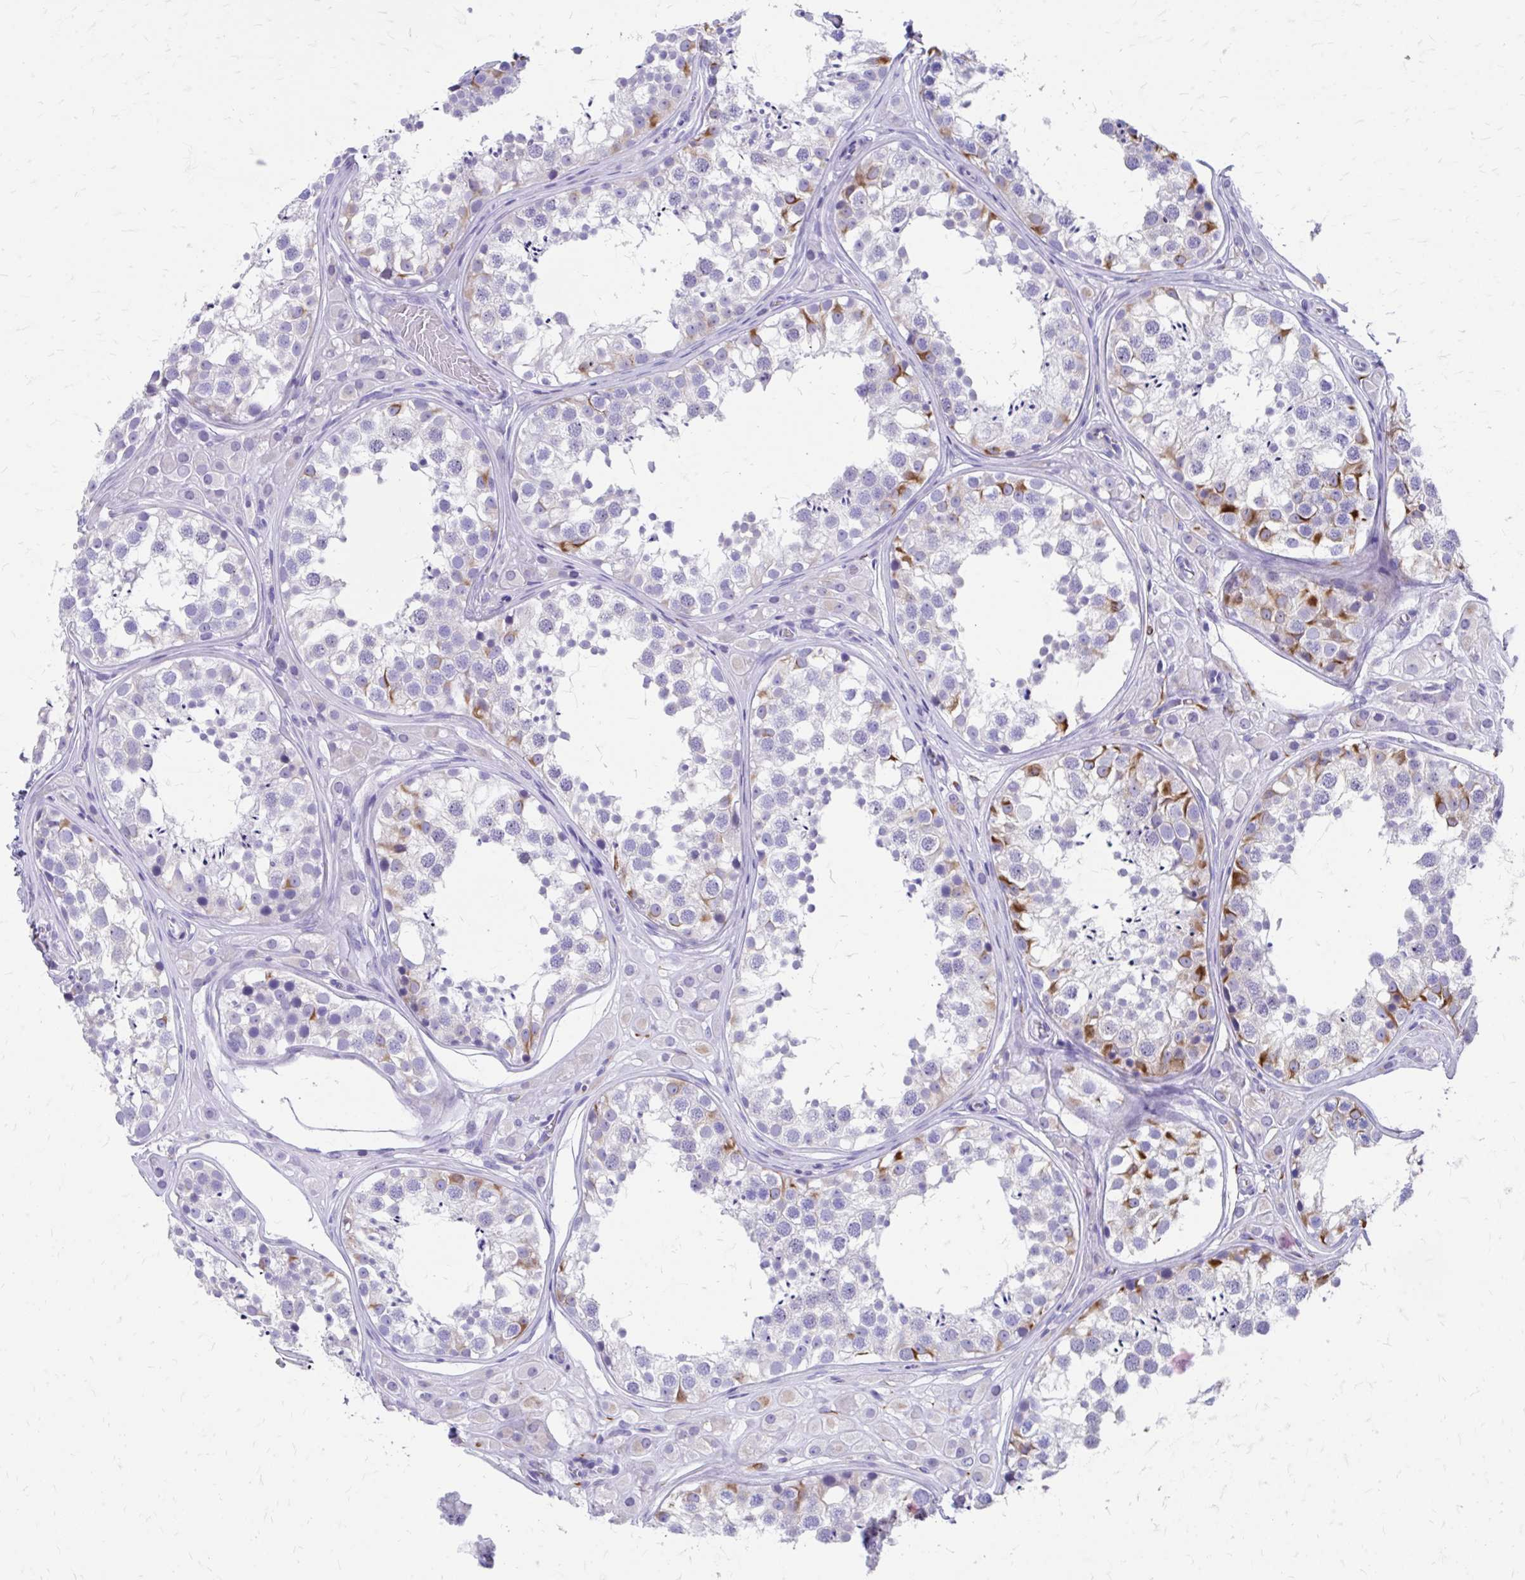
{"staining": {"intensity": "moderate", "quantity": "<25%", "location": "cytoplasmic/membranous"}, "tissue": "testis", "cell_type": "Cells in seminiferous ducts", "image_type": "normal", "snomed": [{"axis": "morphology", "description": "Normal tissue, NOS"}, {"axis": "topography", "description": "Testis"}], "caption": "Protein staining exhibits moderate cytoplasmic/membranous expression in about <25% of cells in seminiferous ducts in benign testis.", "gene": "ZNF699", "patient": {"sex": "male", "age": 13}}